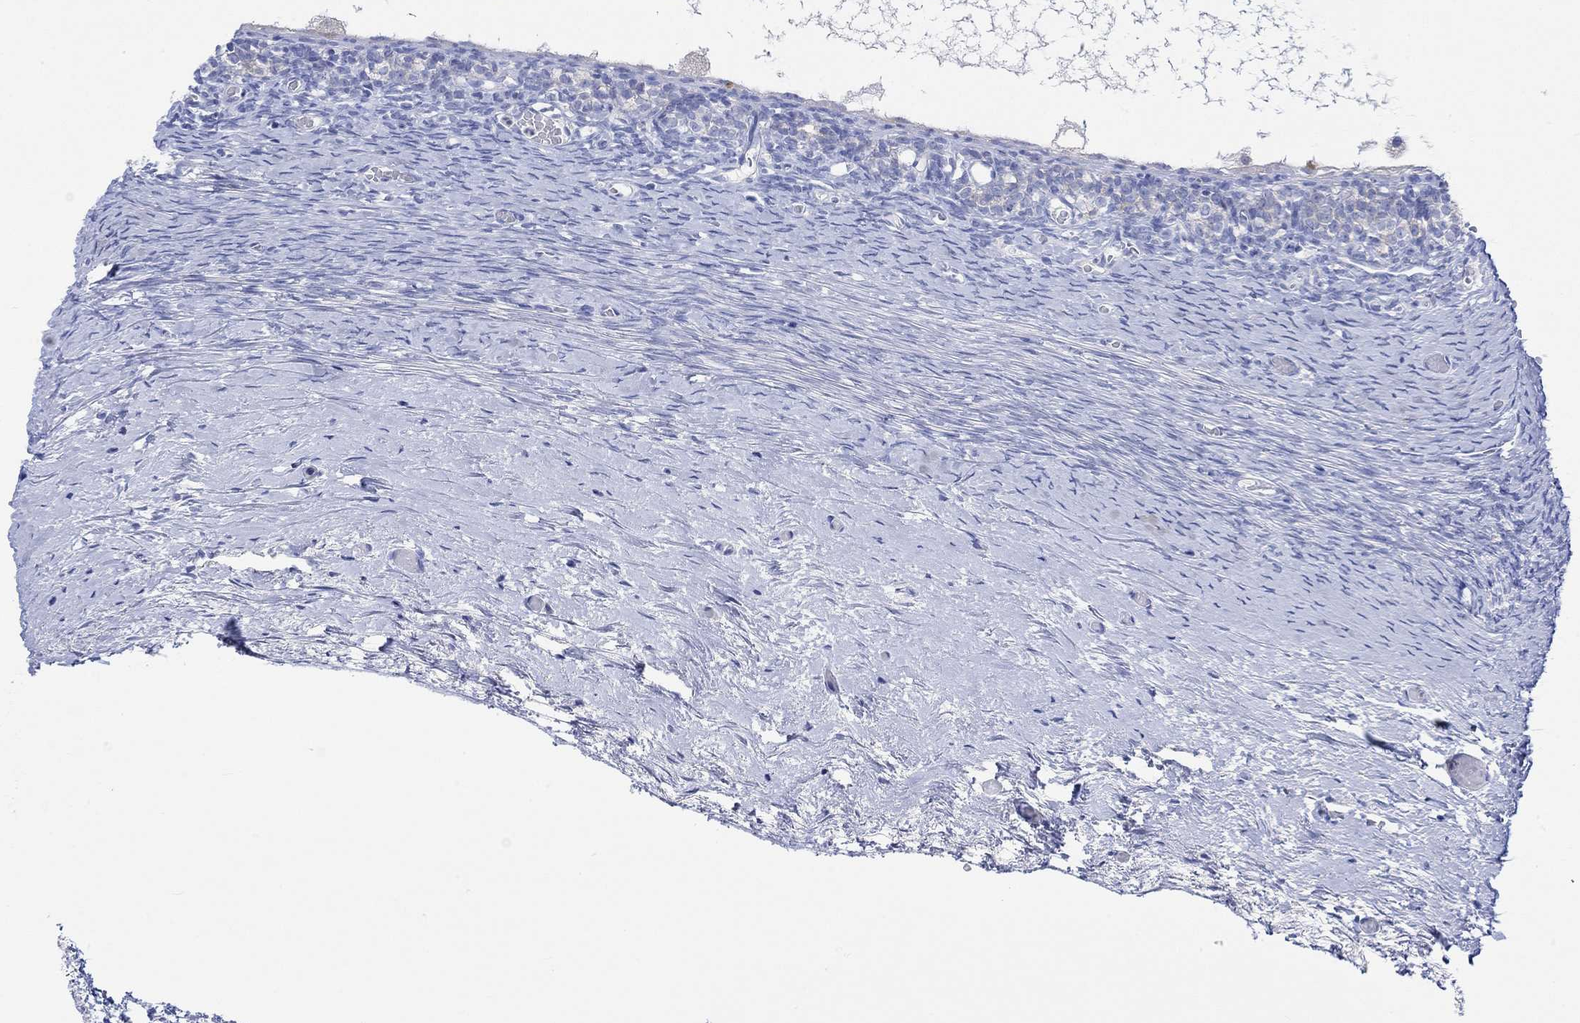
{"staining": {"intensity": "negative", "quantity": "none", "location": "none"}, "tissue": "ovary", "cell_type": "Follicle cells", "image_type": "normal", "snomed": [{"axis": "morphology", "description": "Normal tissue, NOS"}, {"axis": "topography", "description": "Ovary"}], "caption": "The image displays no significant expression in follicle cells of ovary. (Brightfield microscopy of DAB (3,3'-diaminobenzidine) immunohistochemistry at high magnification).", "gene": "REEP6", "patient": {"sex": "female", "age": 39}}